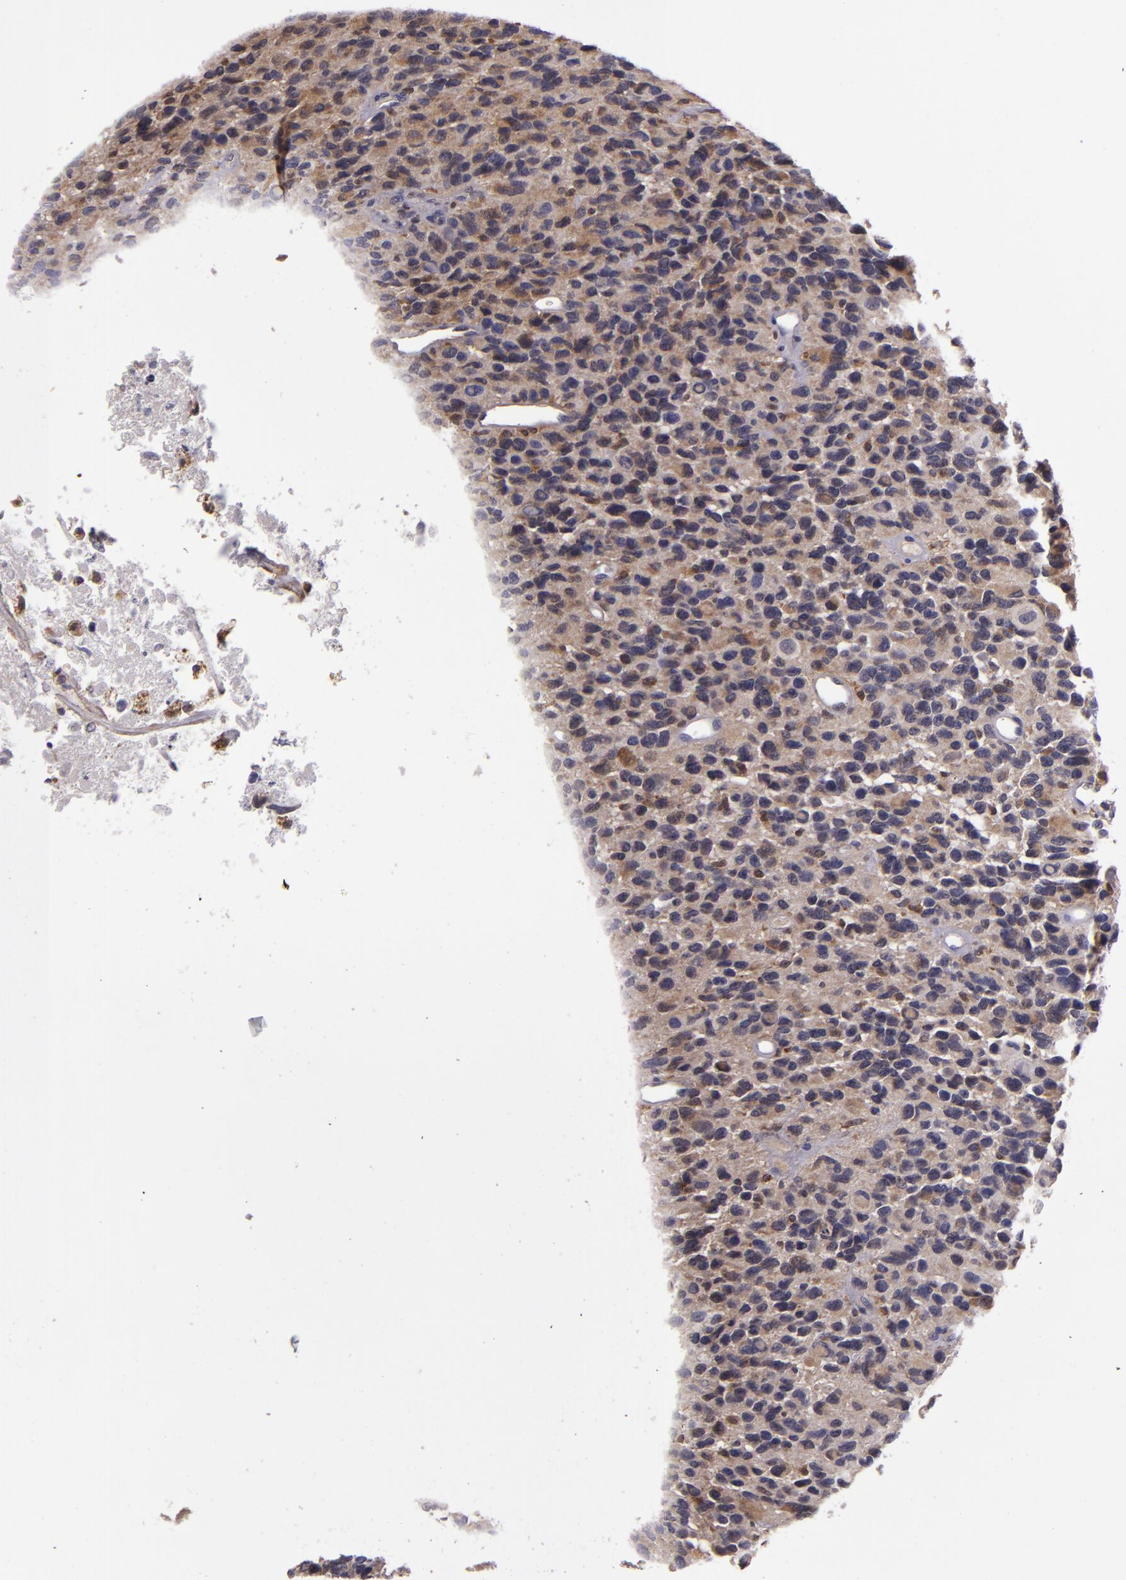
{"staining": {"intensity": "weak", "quantity": "<25%", "location": "cytoplasmic/membranous"}, "tissue": "glioma", "cell_type": "Tumor cells", "image_type": "cancer", "snomed": [{"axis": "morphology", "description": "Glioma, malignant, High grade"}, {"axis": "topography", "description": "Brain"}], "caption": "There is no significant expression in tumor cells of malignant glioma (high-grade). (DAB IHC visualized using brightfield microscopy, high magnification).", "gene": "FHIT", "patient": {"sex": "male", "age": 77}}